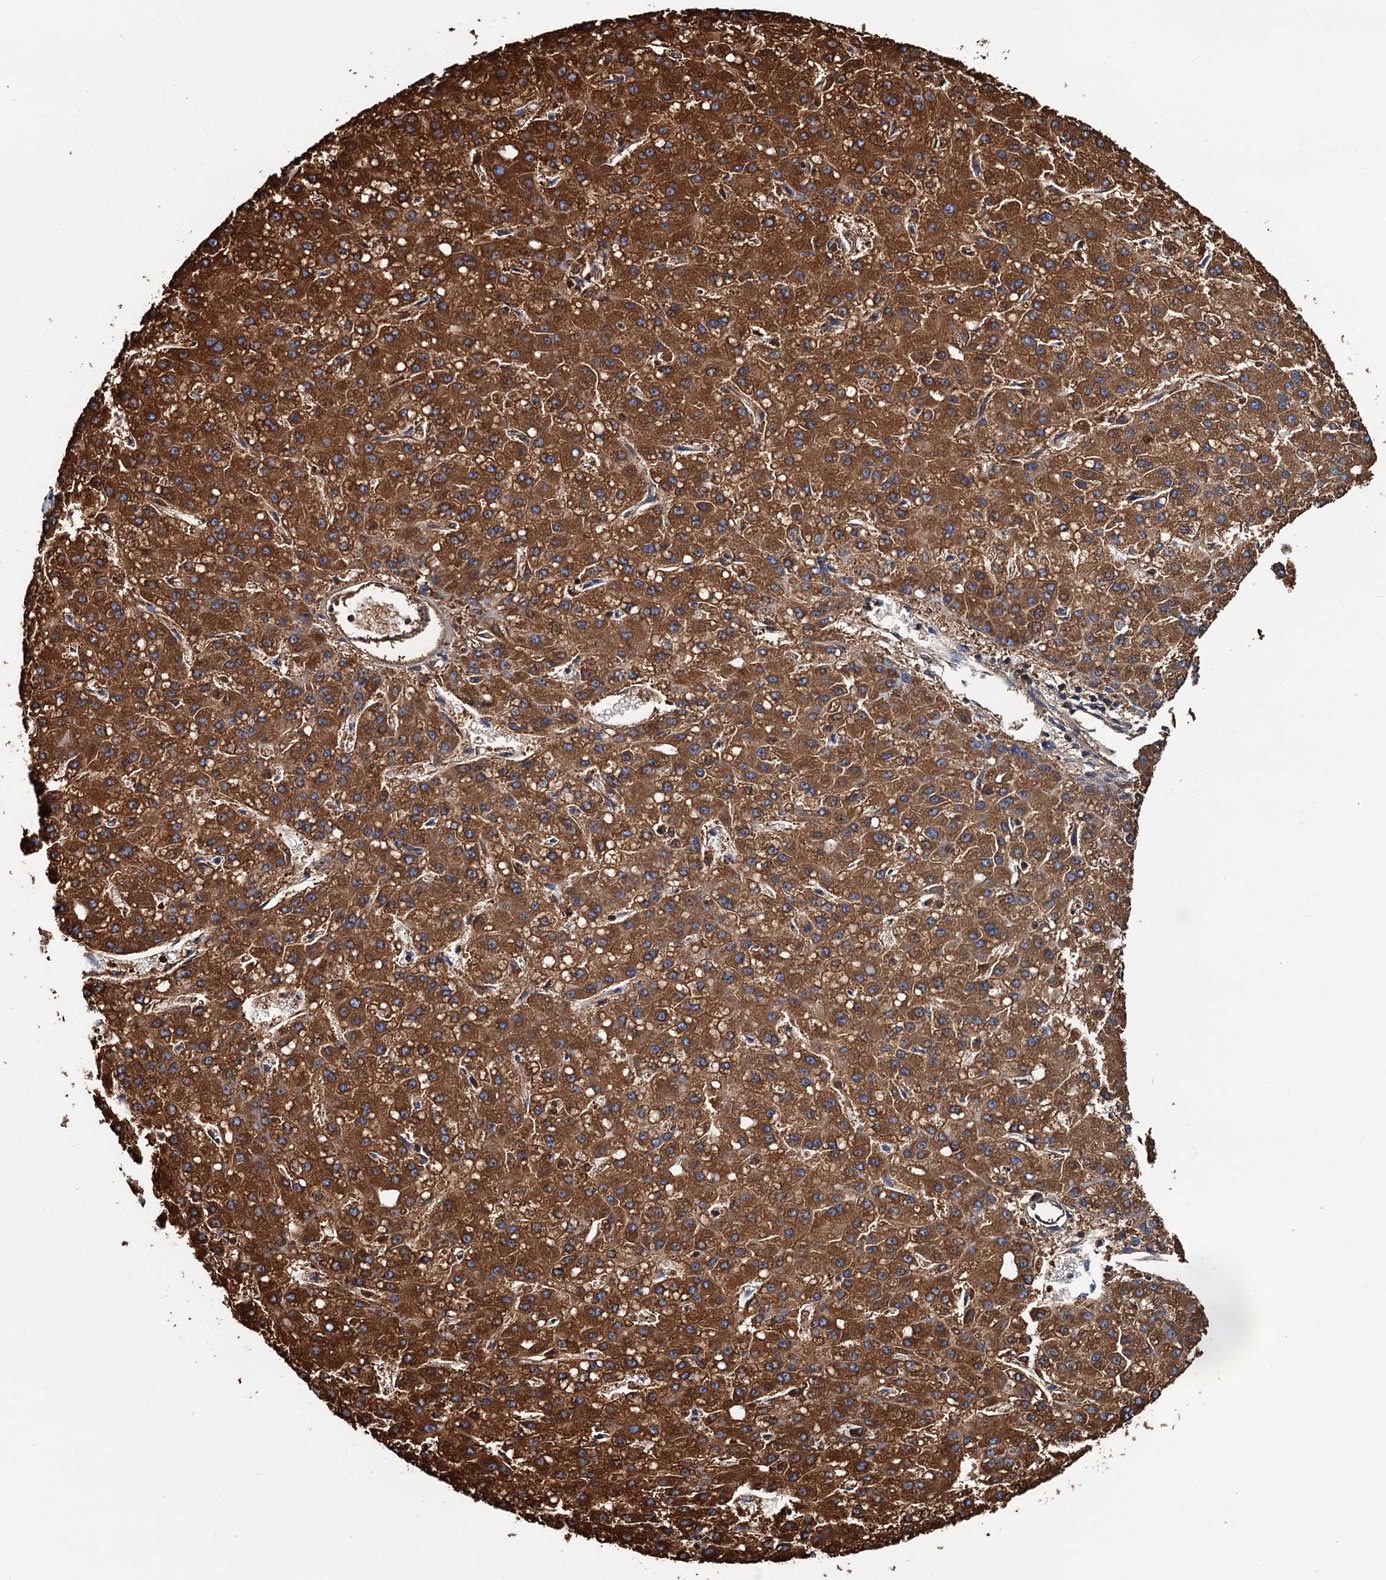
{"staining": {"intensity": "strong", "quantity": ">75%", "location": "cytoplasmic/membranous"}, "tissue": "liver cancer", "cell_type": "Tumor cells", "image_type": "cancer", "snomed": [{"axis": "morphology", "description": "Carcinoma, Hepatocellular, NOS"}, {"axis": "topography", "description": "Liver"}], "caption": "The image exhibits immunohistochemical staining of liver cancer (hepatocellular carcinoma). There is strong cytoplasmic/membranous positivity is seen in about >75% of tumor cells.", "gene": "AAGAB", "patient": {"sex": "male", "age": 67}}